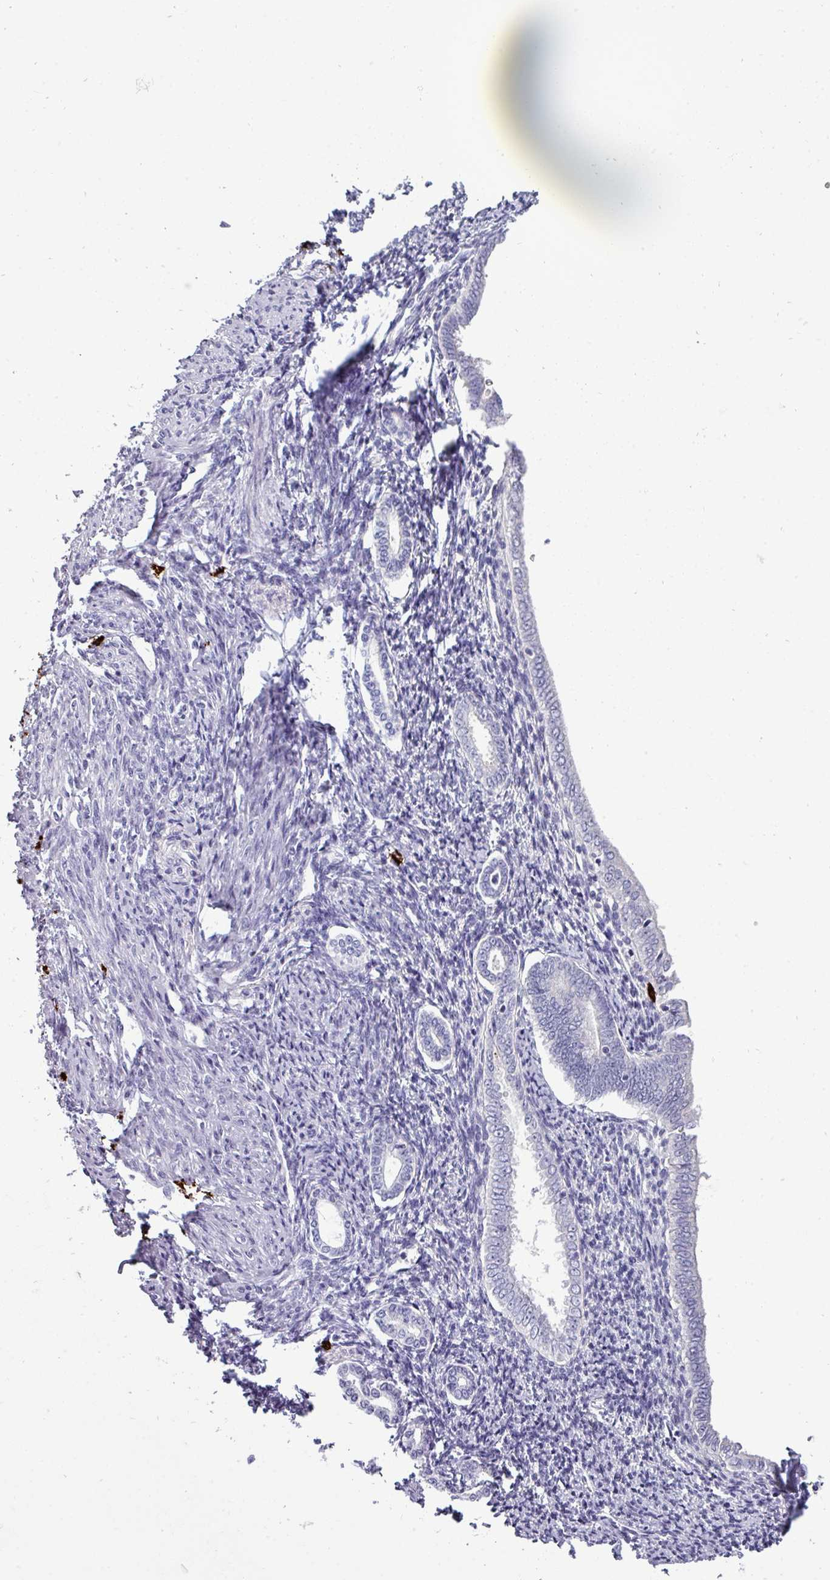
{"staining": {"intensity": "negative", "quantity": "none", "location": "none"}, "tissue": "endometrium", "cell_type": "Cells in endometrial stroma", "image_type": "normal", "snomed": [{"axis": "morphology", "description": "Normal tissue, NOS"}, {"axis": "topography", "description": "Endometrium"}], "caption": "Human endometrium stained for a protein using immunohistochemistry reveals no expression in cells in endometrial stroma.", "gene": "TRIM39", "patient": {"sex": "female", "age": 63}}